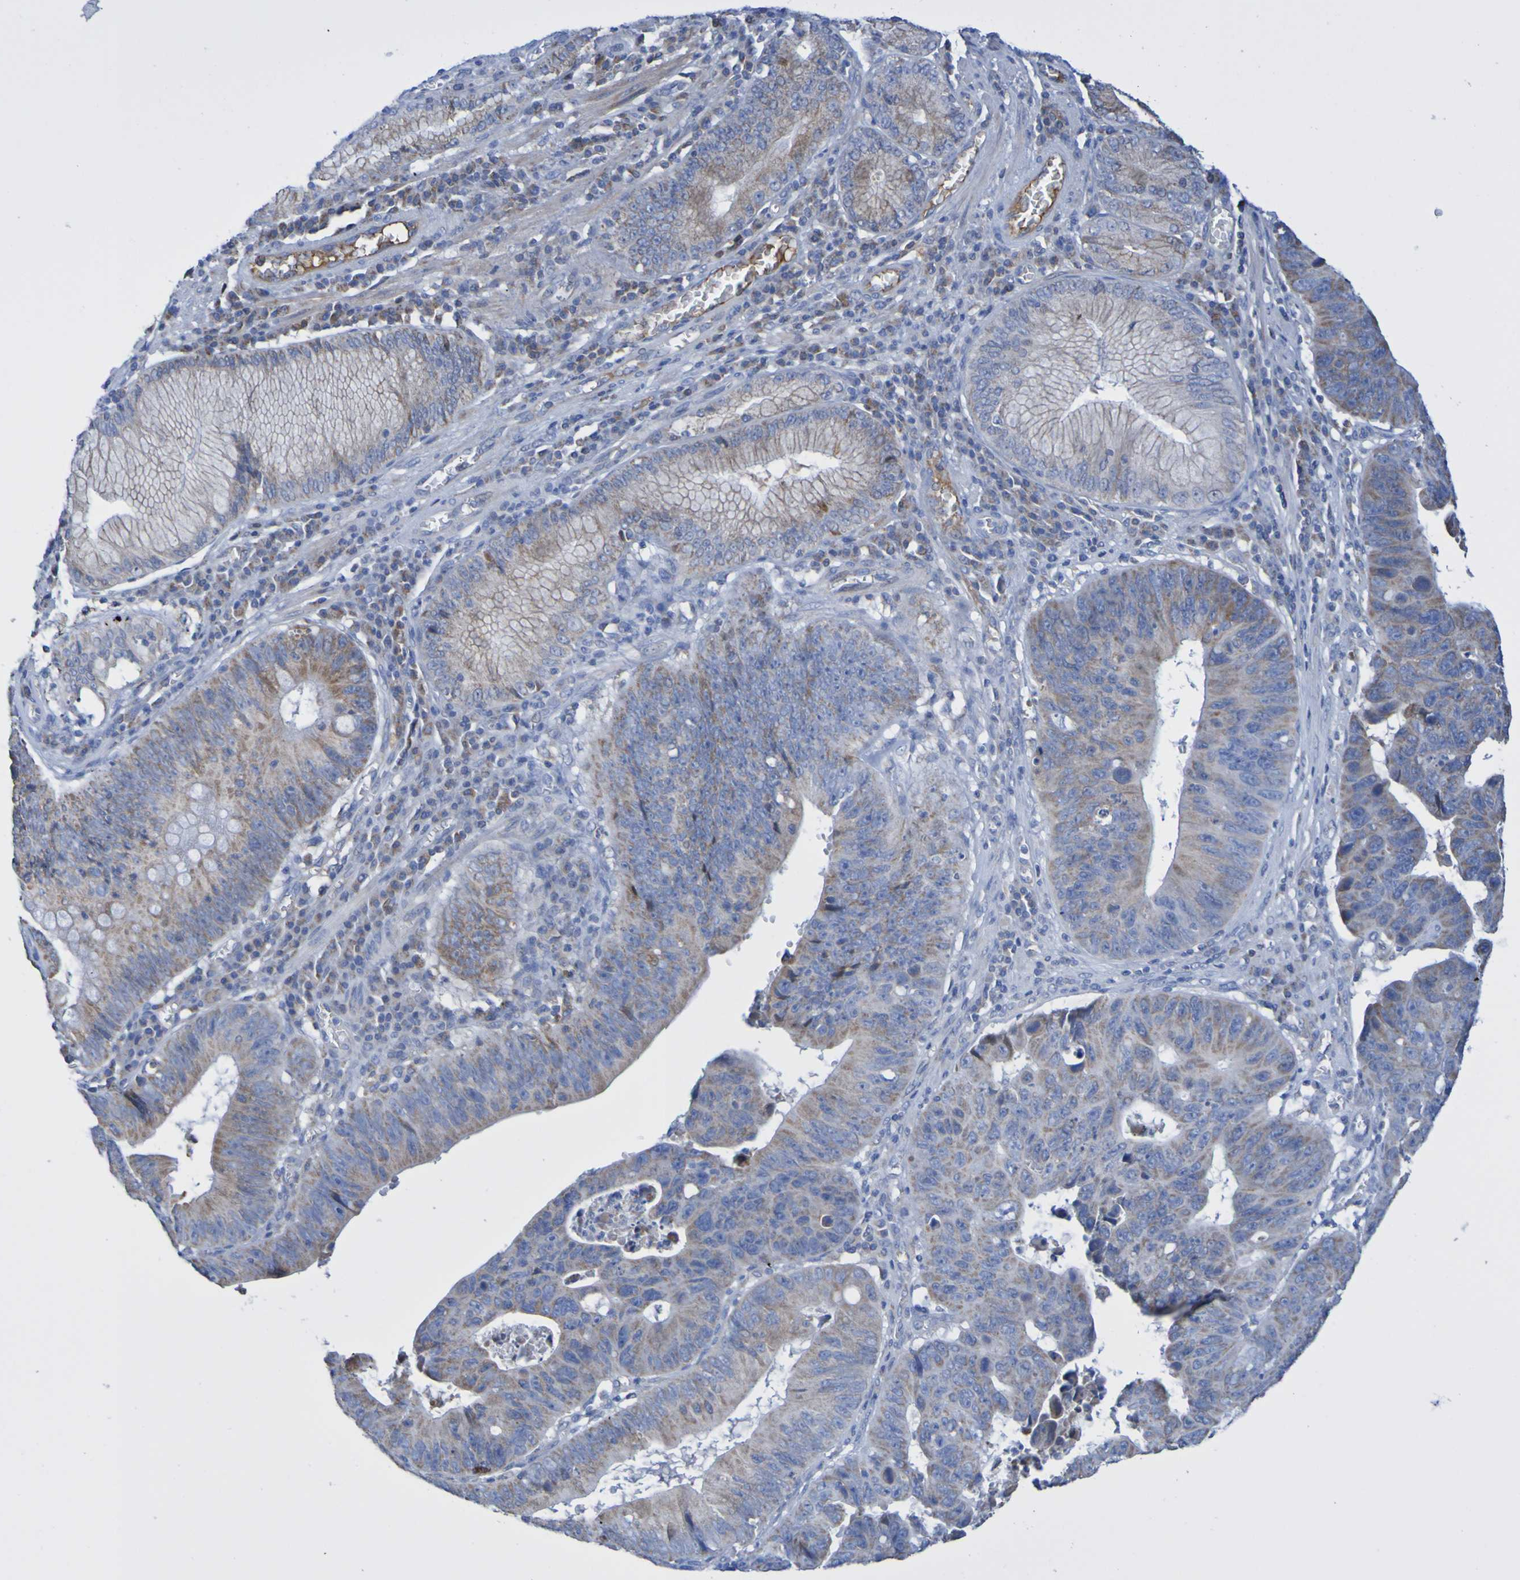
{"staining": {"intensity": "weak", "quantity": ">75%", "location": "cytoplasmic/membranous"}, "tissue": "stomach cancer", "cell_type": "Tumor cells", "image_type": "cancer", "snomed": [{"axis": "morphology", "description": "Adenocarcinoma, NOS"}, {"axis": "topography", "description": "Stomach"}], "caption": "Weak cytoplasmic/membranous positivity for a protein is identified in approximately >75% of tumor cells of stomach adenocarcinoma using immunohistochemistry (IHC).", "gene": "CNTN2", "patient": {"sex": "male", "age": 59}}